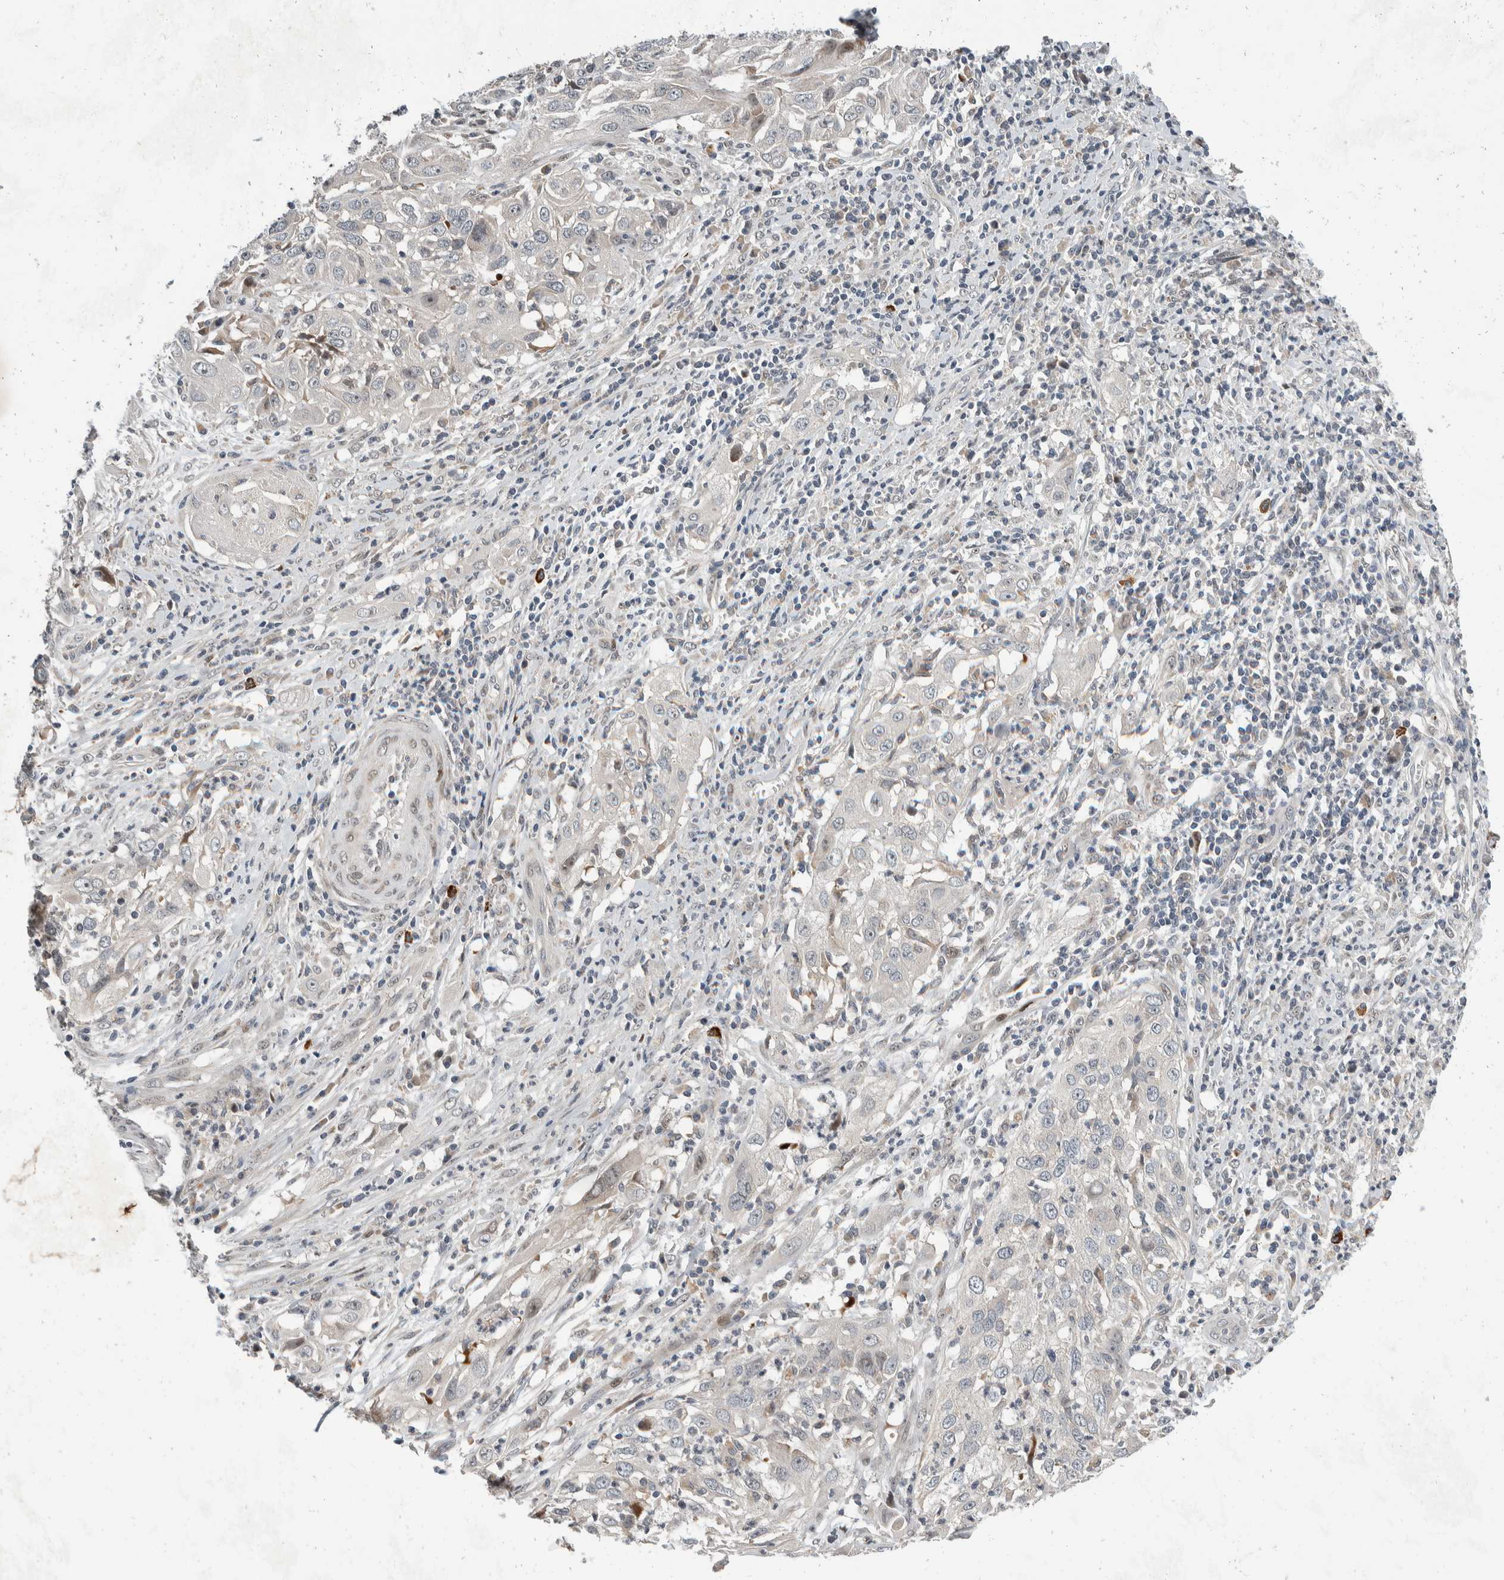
{"staining": {"intensity": "negative", "quantity": "none", "location": "none"}, "tissue": "cervical cancer", "cell_type": "Tumor cells", "image_type": "cancer", "snomed": [{"axis": "morphology", "description": "Squamous cell carcinoma, NOS"}, {"axis": "topography", "description": "Cervix"}], "caption": "DAB (3,3'-diaminobenzidine) immunohistochemical staining of human squamous cell carcinoma (cervical) displays no significant staining in tumor cells. (Brightfield microscopy of DAB (3,3'-diaminobenzidine) immunohistochemistry (IHC) at high magnification).", "gene": "ZNF703", "patient": {"sex": "female", "age": 32}}